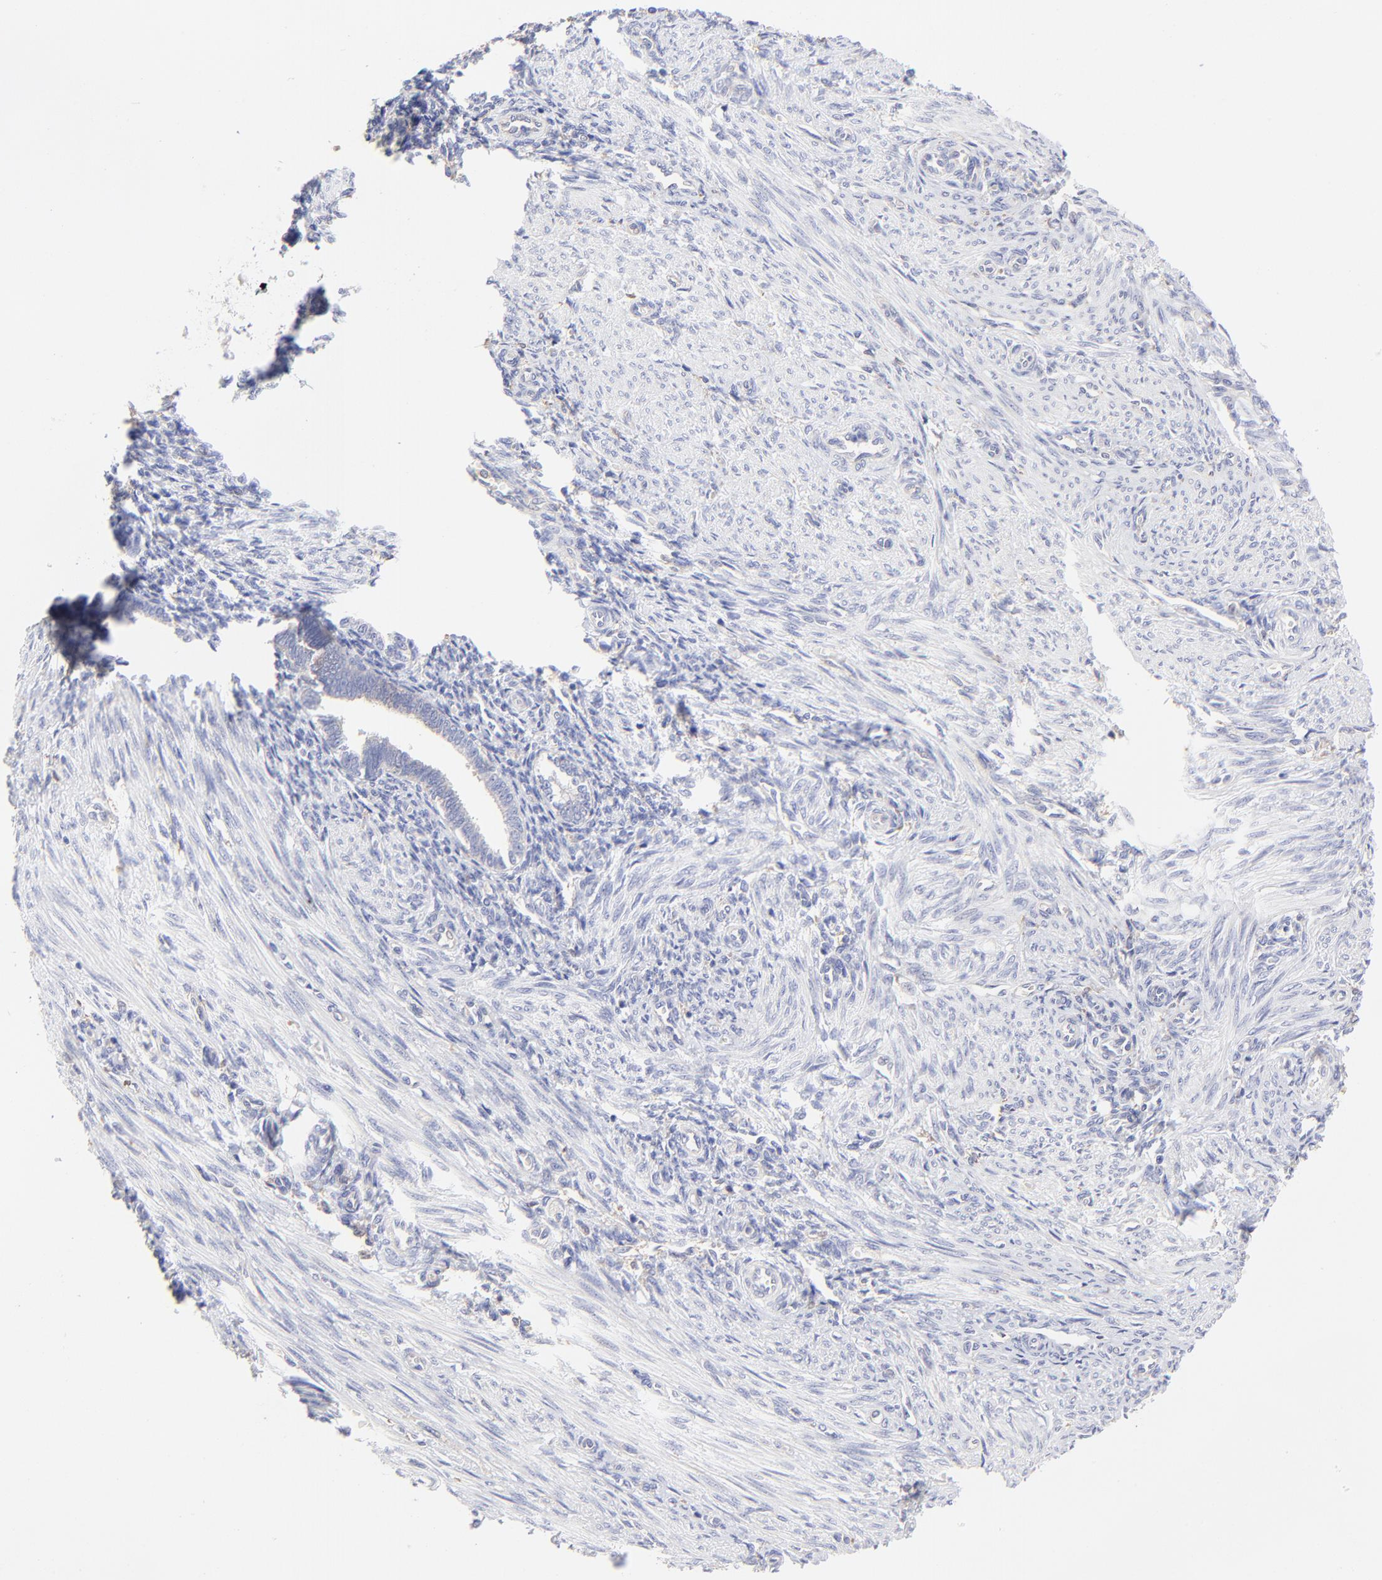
{"staining": {"intensity": "weak", "quantity": "<25%", "location": "cytoplasmic/membranous"}, "tissue": "endometrium", "cell_type": "Cells in endometrial stroma", "image_type": "normal", "snomed": [{"axis": "morphology", "description": "Normal tissue, NOS"}, {"axis": "topography", "description": "Endometrium"}], "caption": "This is an IHC histopathology image of benign endometrium. There is no staining in cells in endometrial stroma.", "gene": "LHFPL1", "patient": {"sex": "female", "age": 27}}